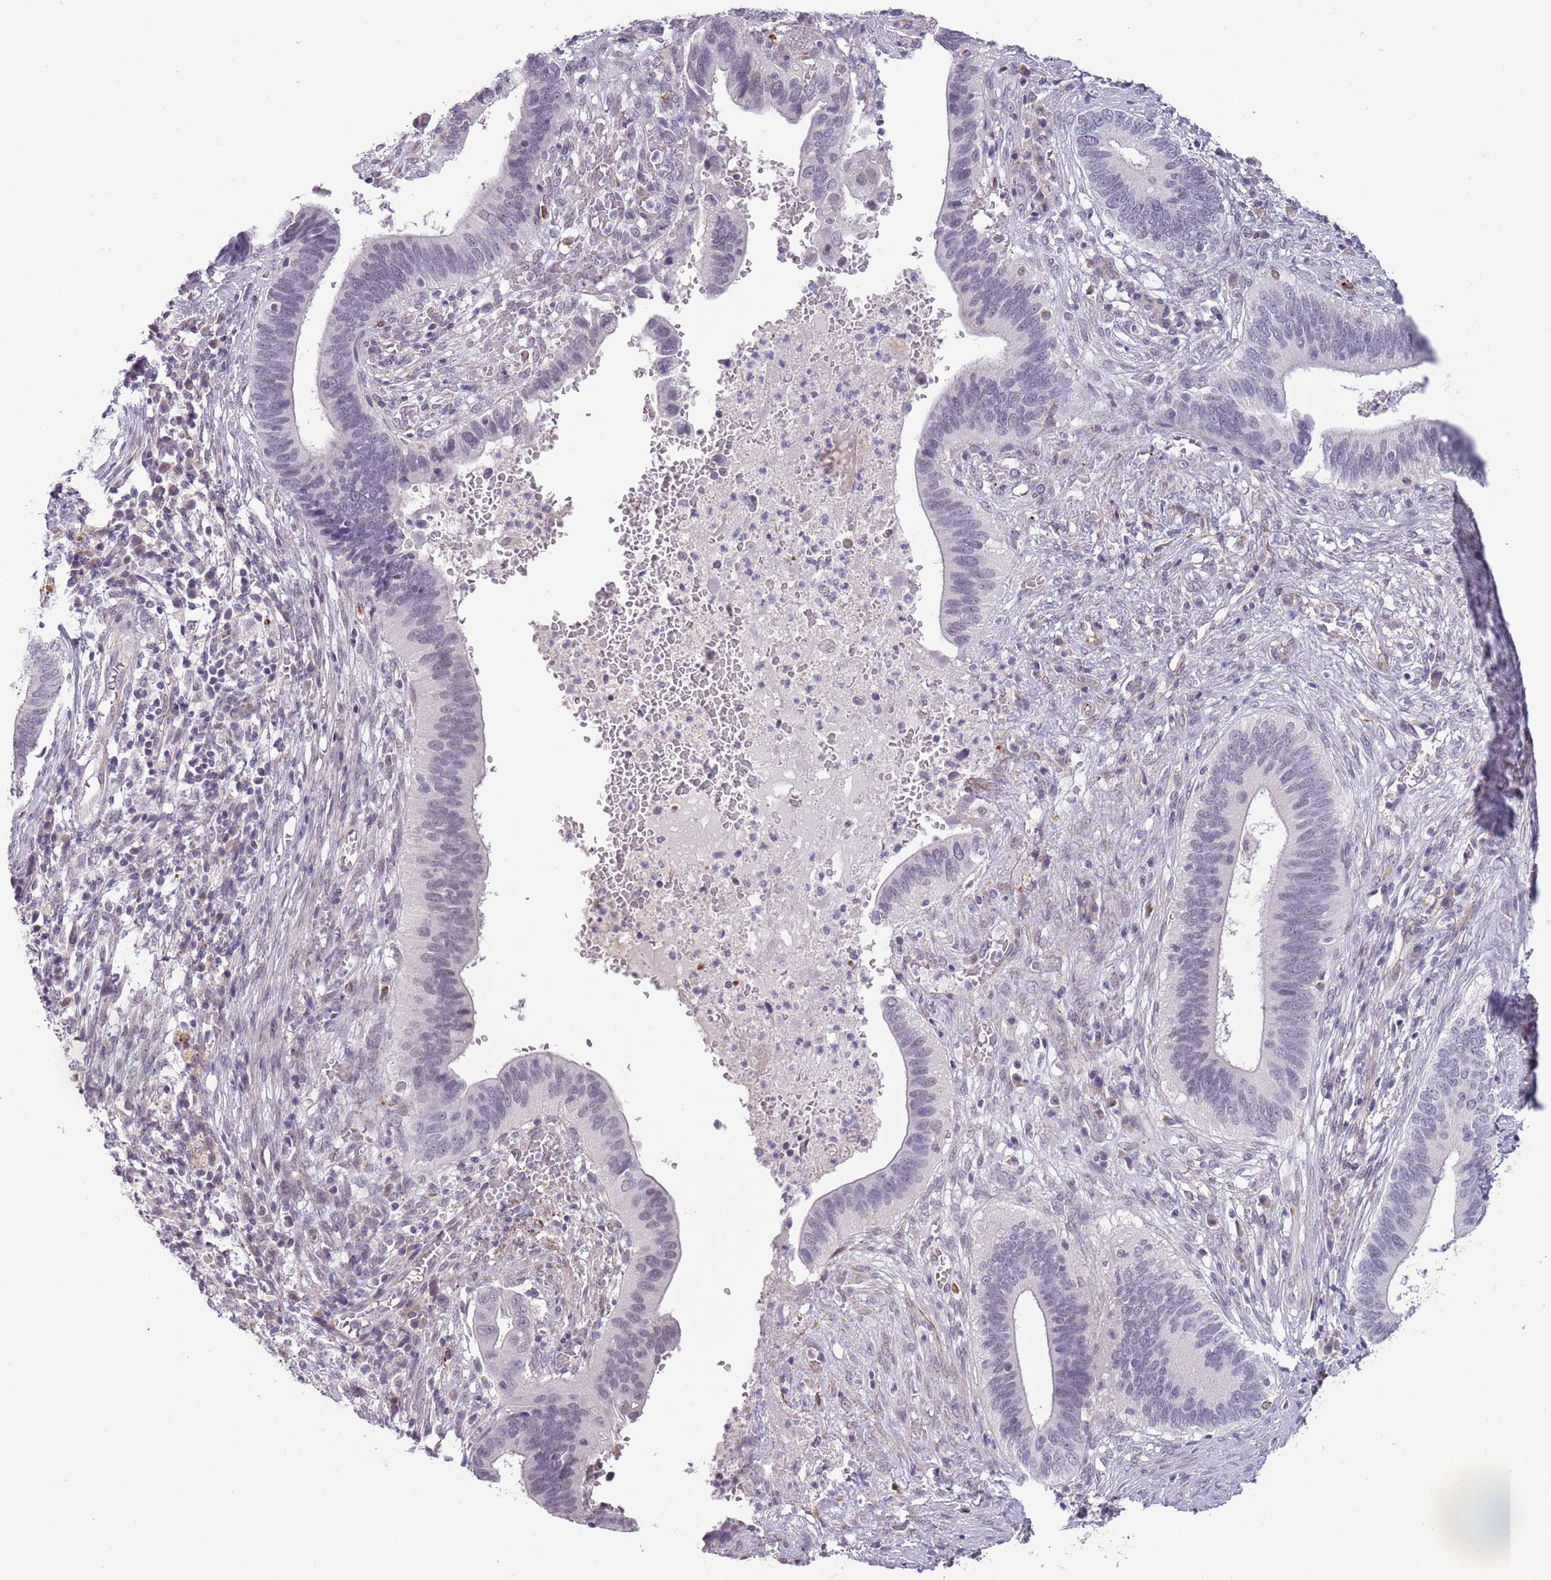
{"staining": {"intensity": "negative", "quantity": "none", "location": "none"}, "tissue": "cervical cancer", "cell_type": "Tumor cells", "image_type": "cancer", "snomed": [{"axis": "morphology", "description": "Adenocarcinoma, NOS"}, {"axis": "topography", "description": "Cervix"}], "caption": "Tumor cells show no significant expression in cervical cancer (adenocarcinoma). (Stains: DAB (3,3'-diaminobenzidine) IHC with hematoxylin counter stain, Microscopy: brightfield microscopy at high magnification).", "gene": "NBPF3", "patient": {"sex": "female", "age": 42}}